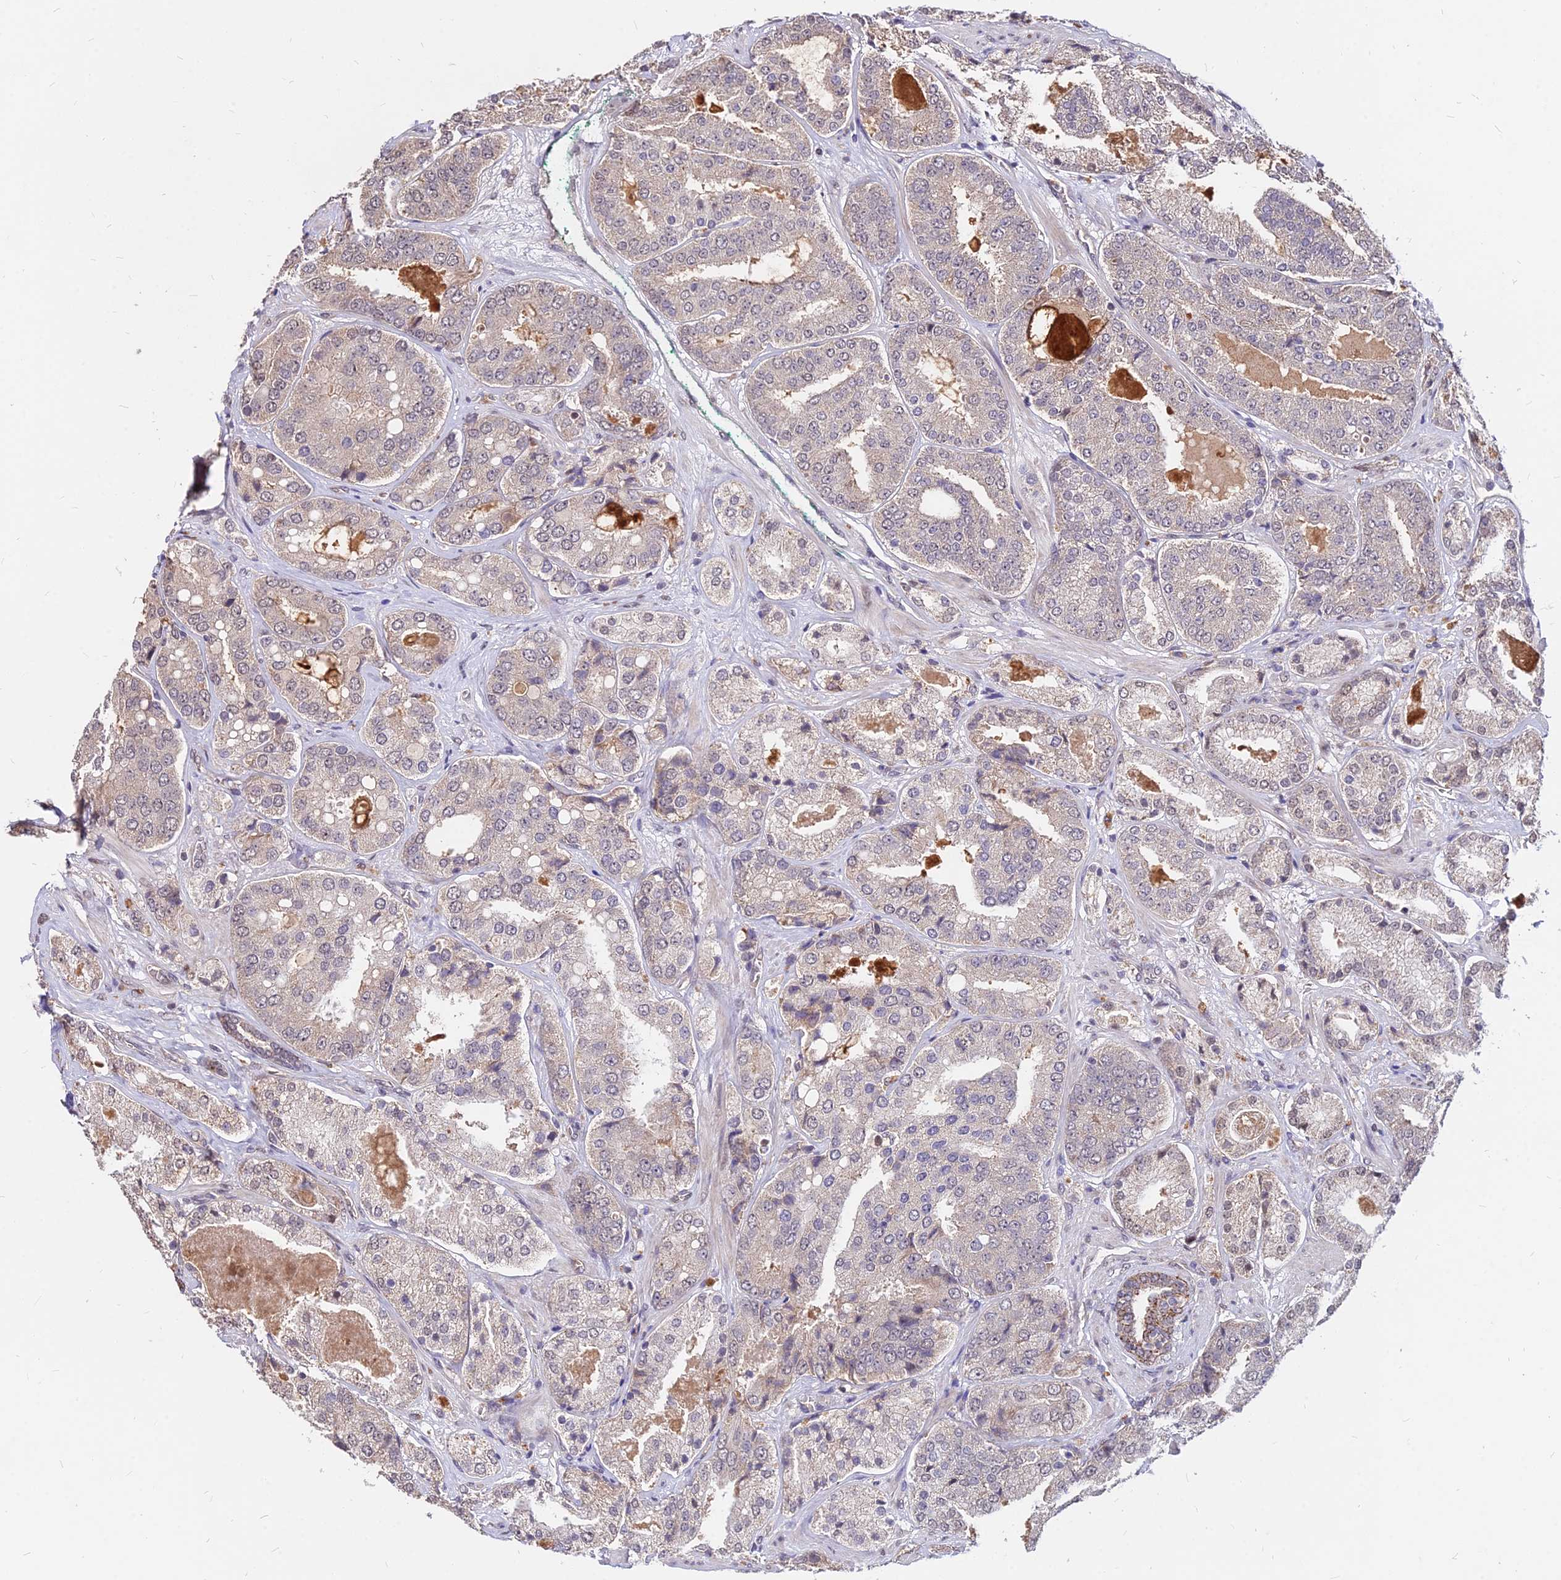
{"staining": {"intensity": "negative", "quantity": "none", "location": "none"}, "tissue": "prostate cancer", "cell_type": "Tumor cells", "image_type": "cancer", "snomed": [{"axis": "morphology", "description": "Adenocarcinoma, High grade"}, {"axis": "topography", "description": "Prostate"}], "caption": "Tumor cells show no significant protein staining in prostate cancer (adenocarcinoma (high-grade)). (Stains: DAB IHC with hematoxylin counter stain, Microscopy: brightfield microscopy at high magnification).", "gene": "C11orf68", "patient": {"sex": "male", "age": 63}}